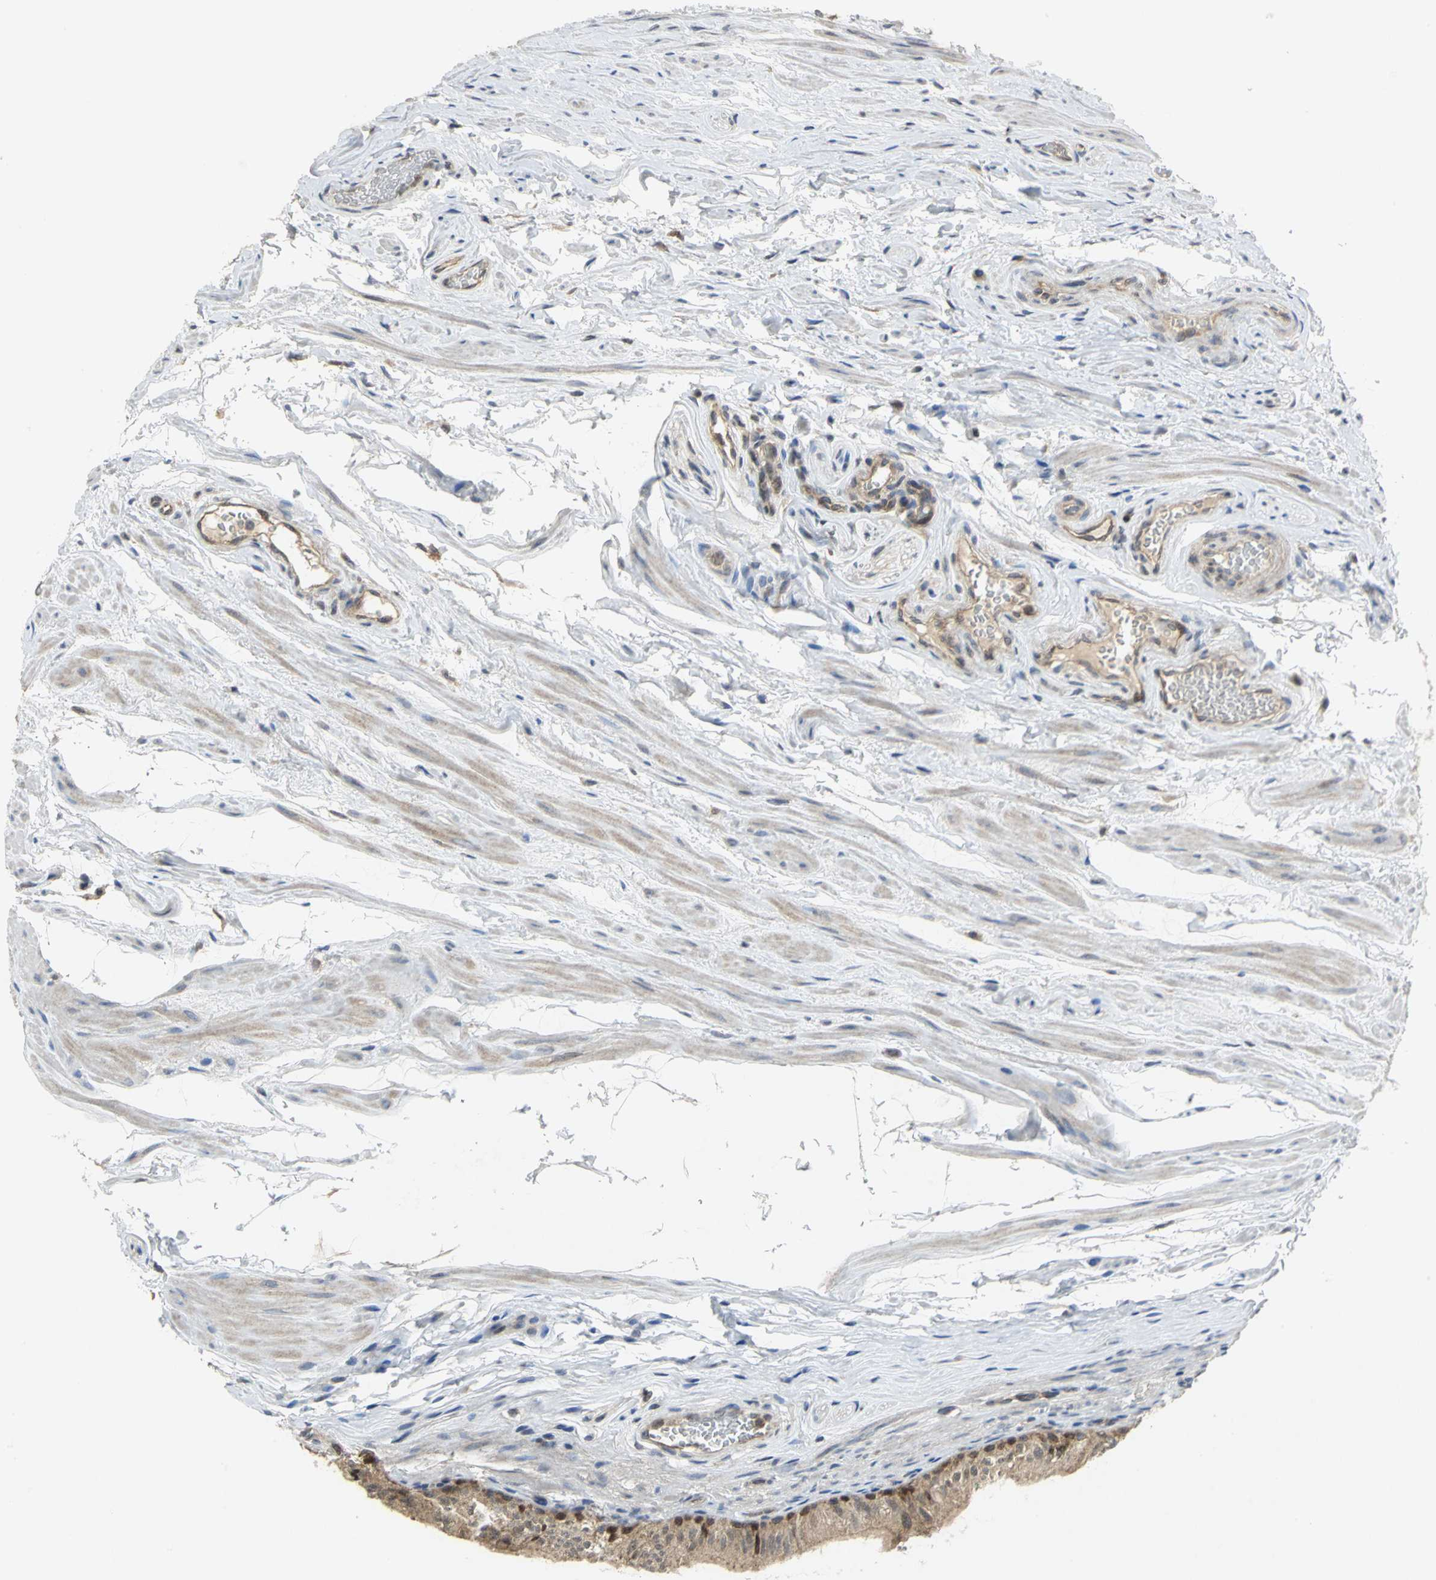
{"staining": {"intensity": "weak", "quantity": ">75%", "location": "cytoplasmic/membranous"}, "tissue": "epididymis", "cell_type": "Glandular cells", "image_type": "normal", "snomed": [{"axis": "morphology", "description": "Normal tissue, NOS"}, {"axis": "topography", "description": "Testis"}, {"axis": "topography", "description": "Epididymis"}], "caption": "Weak cytoplasmic/membranous positivity for a protein is appreciated in approximately >75% of glandular cells of normal epididymis using immunohistochemistry.", "gene": "PPIA", "patient": {"sex": "male", "age": 36}}